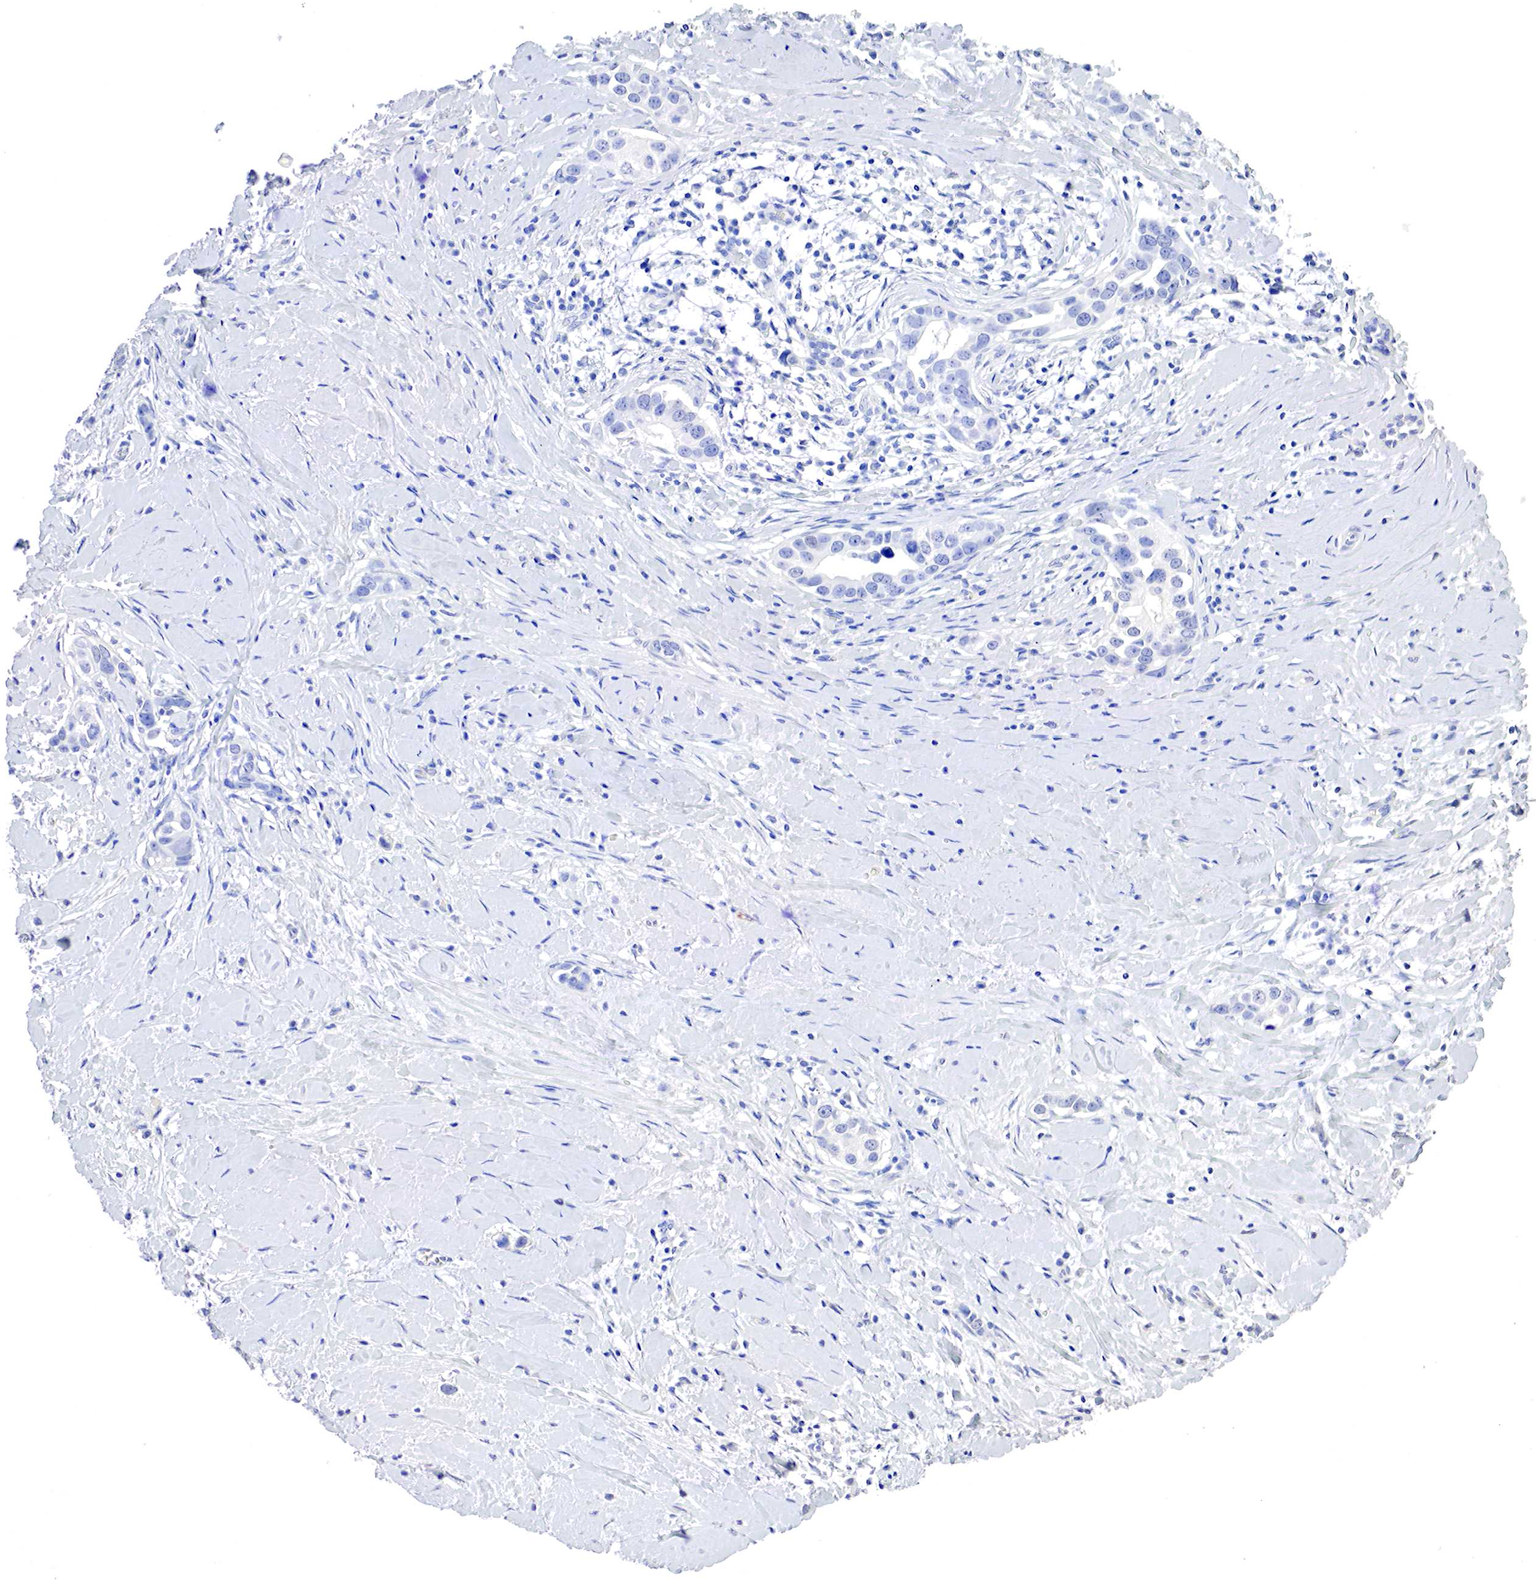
{"staining": {"intensity": "negative", "quantity": "none", "location": "none"}, "tissue": "breast cancer", "cell_type": "Tumor cells", "image_type": "cancer", "snomed": [{"axis": "morphology", "description": "Duct carcinoma"}, {"axis": "topography", "description": "Breast"}], "caption": "This is a photomicrograph of IHC staining of breast cancer (invasive ductal carcinoma), which shows no staining in tumor cells.", "gene": "OTC", "patient": {"sex": "female", "age": 55}}